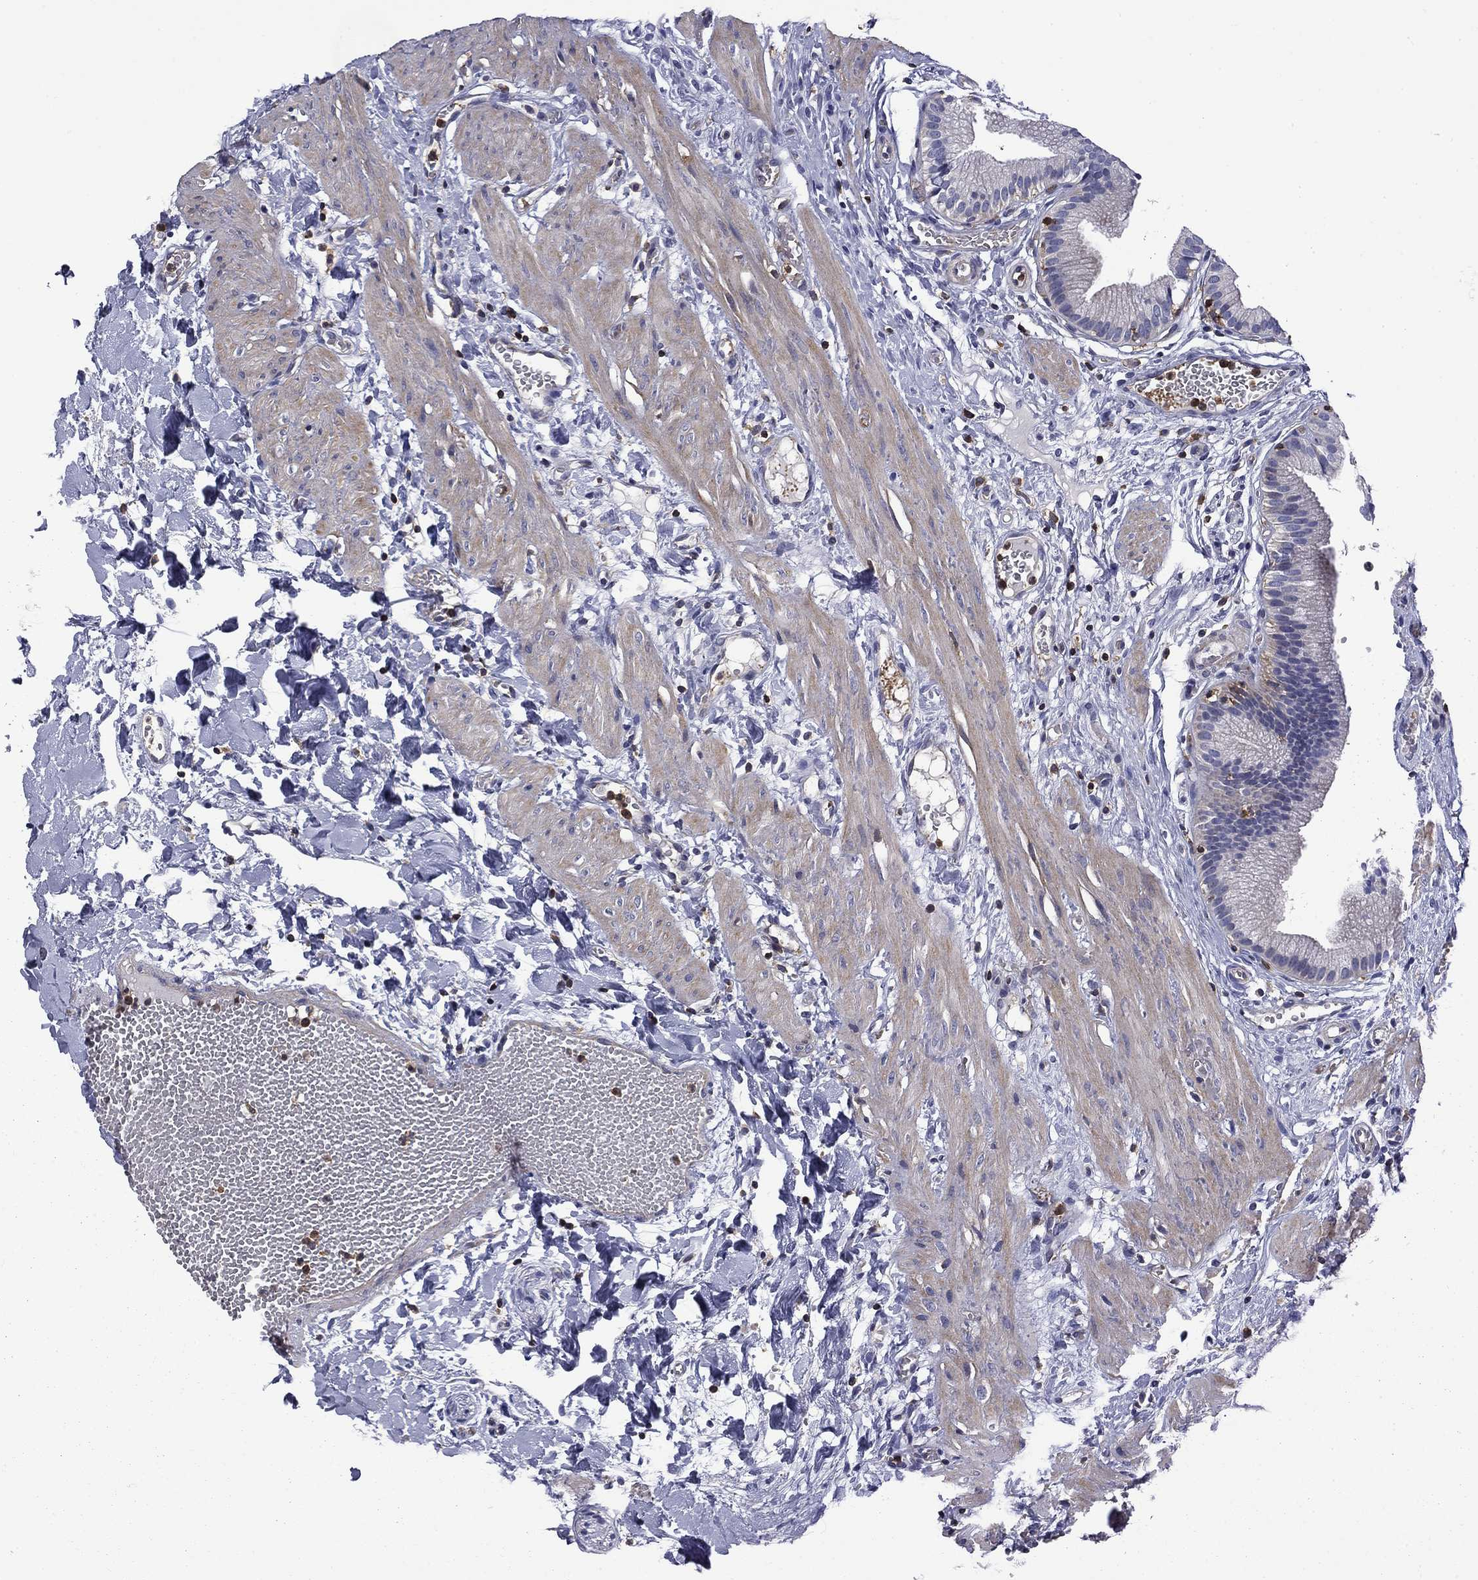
{"staining": {"intensity": "negative", "quantity": "none", "location": "none"}, "tissue": "gallbladder", "cell_type": "Glandular cells", "image_type": "normal", "snomed": [{"axis": "morphology", "description": "Normal tissue, NOS"}, {"axis": "topography", "description": "Gallbladder"}], "caption": "Protein analysis of benign gallbladder exhibits no significant expression in glandular cells. (DAB (3,3'-diaminobenzidine) immunohistochemistry (IHC), high magnification).", "gene": "ARHGAP45", "patient": {"sex": "female", "age": 24}}